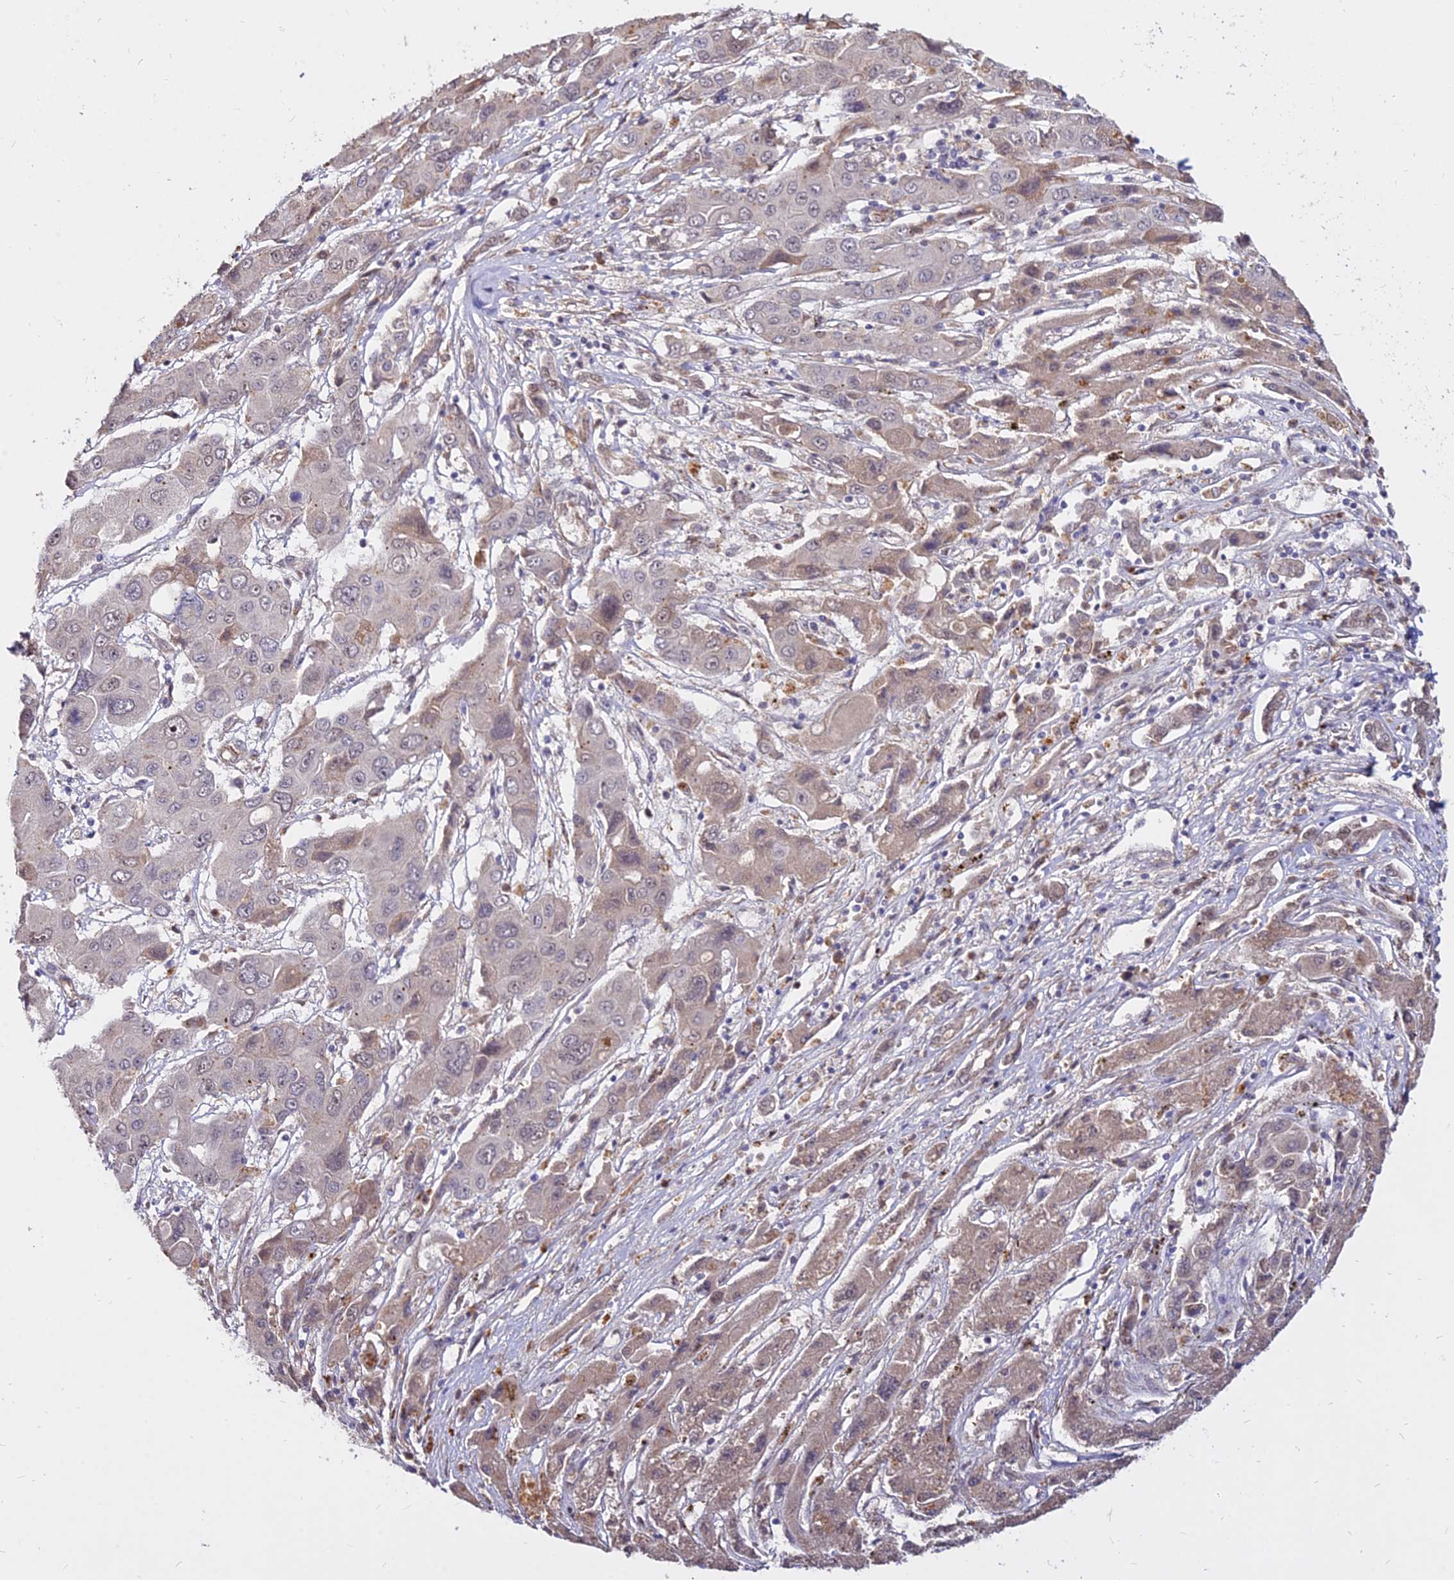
{"staining": {"intensity": "weak", "quantity": "<25%", "location": "cytoplasmic/membranous,nuclear"}, "tissue": "liver cancer", "cell_type": "Tumor cells", "image_type": "cancer", "snomed": [{"axis": "morphology", "description": "Cholangiocarcinoma"}, {"axis": "topography", "description": "Liver"}], "caption": "This micrograph is of cholangiocarcinoma (liver) stained with immunohistochemistry (IHC) to label a protein in brown with the nuclei are counter-stained blue. There is no positivity in tumor cells.", "gene": "C11orf68", "patient": {"sex": "male", "age": 67}}